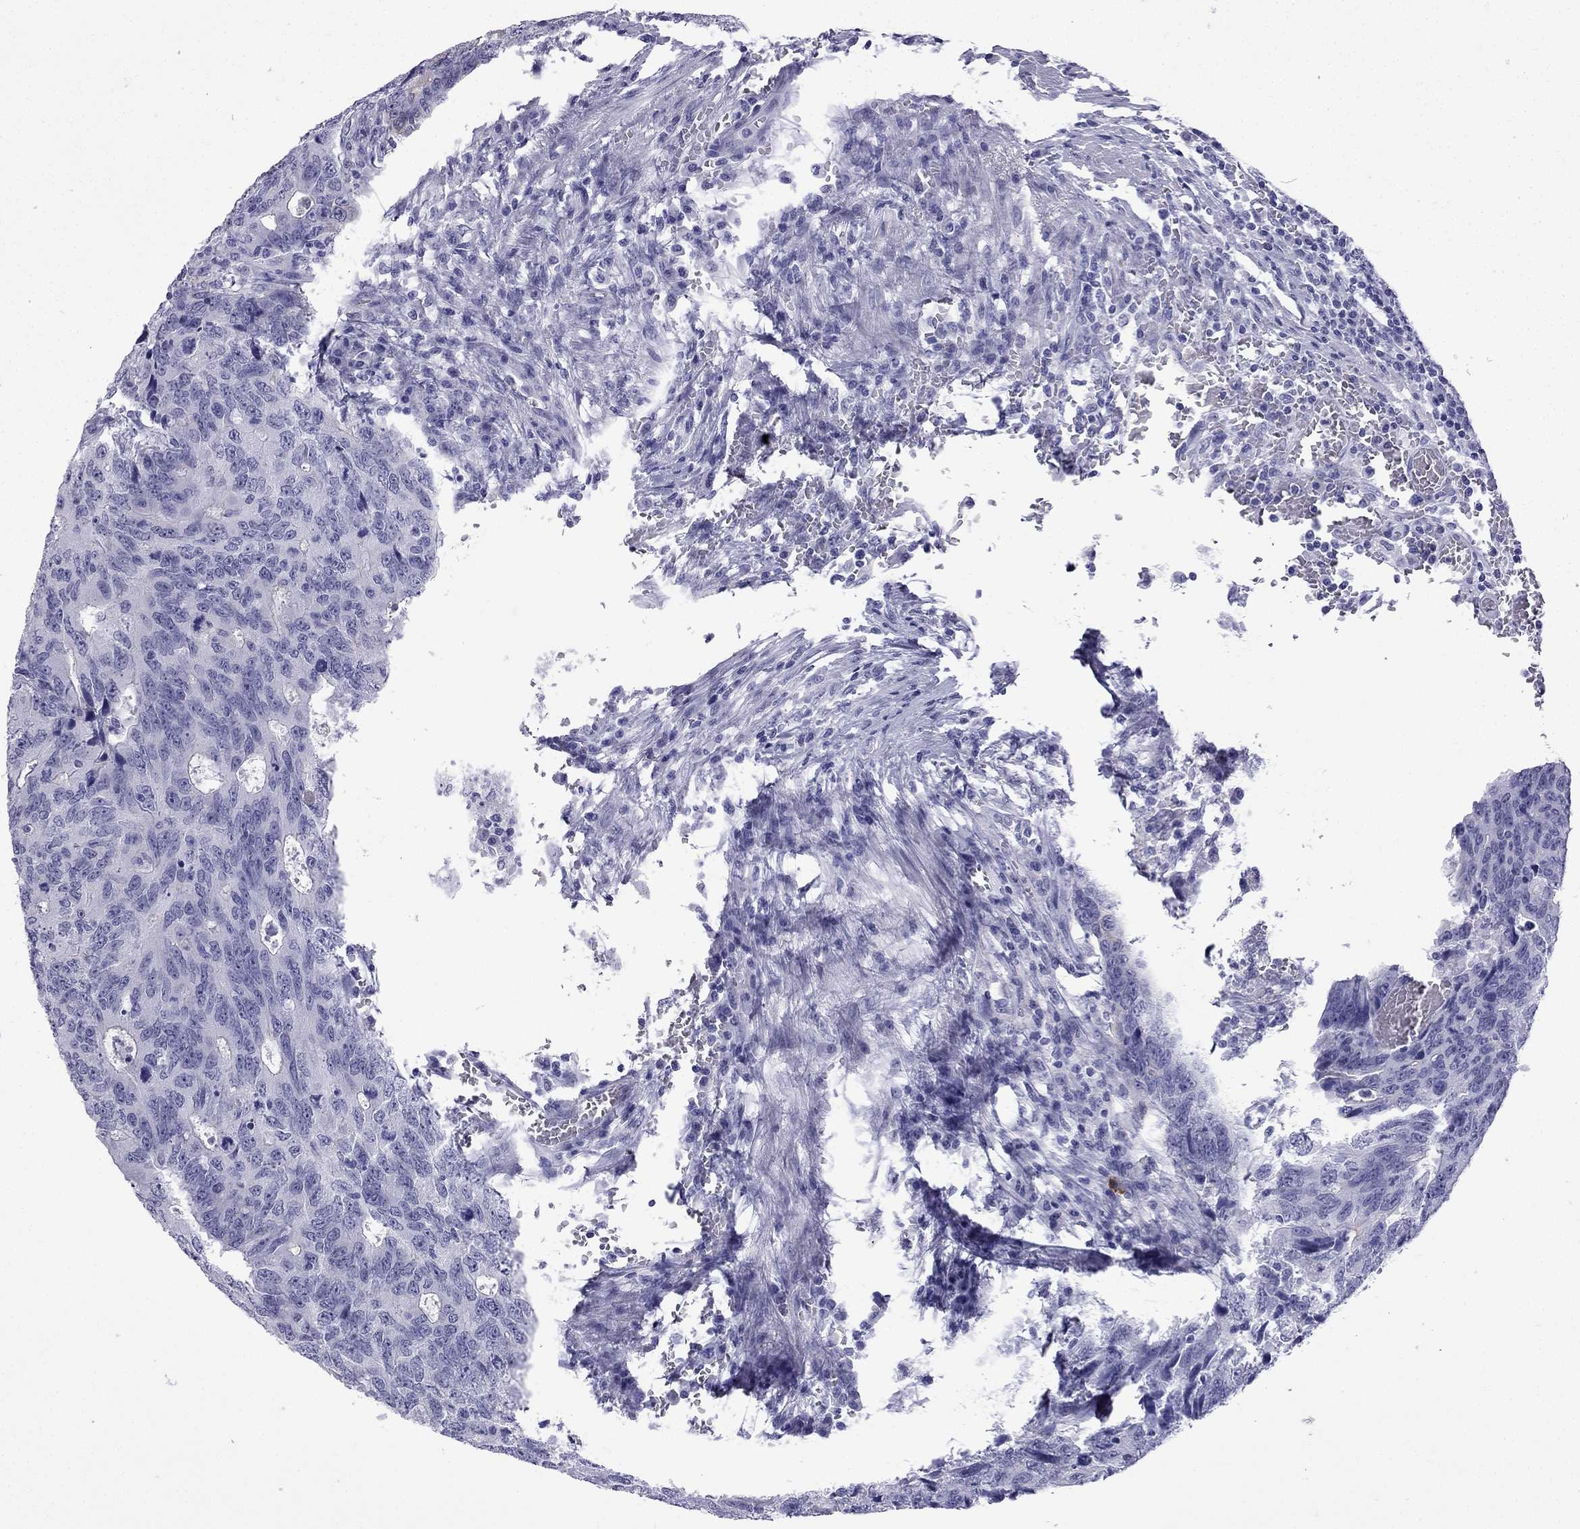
{"staining": {"intensity": "negative", "quantity": "none", "location": "none"}, "tissue": "colorectal cancer", "cell_type": "Tumor cells", "image_type": "cancer", "snomed": [{"axis": "morphology", "description": "Adenocarcinoma, NOS"}, {"axis": "topography", "description": "Colon"}], "caption": "A high-resolution image shows immunohistochemistry staining of colorectal cancer, which reveals no significant staining in tumor cells. (Immunohistochemistry, brightfield microscopy, high magnification).", "gene": "GJA8", "patient": {"sex": "female", "age": 77}}